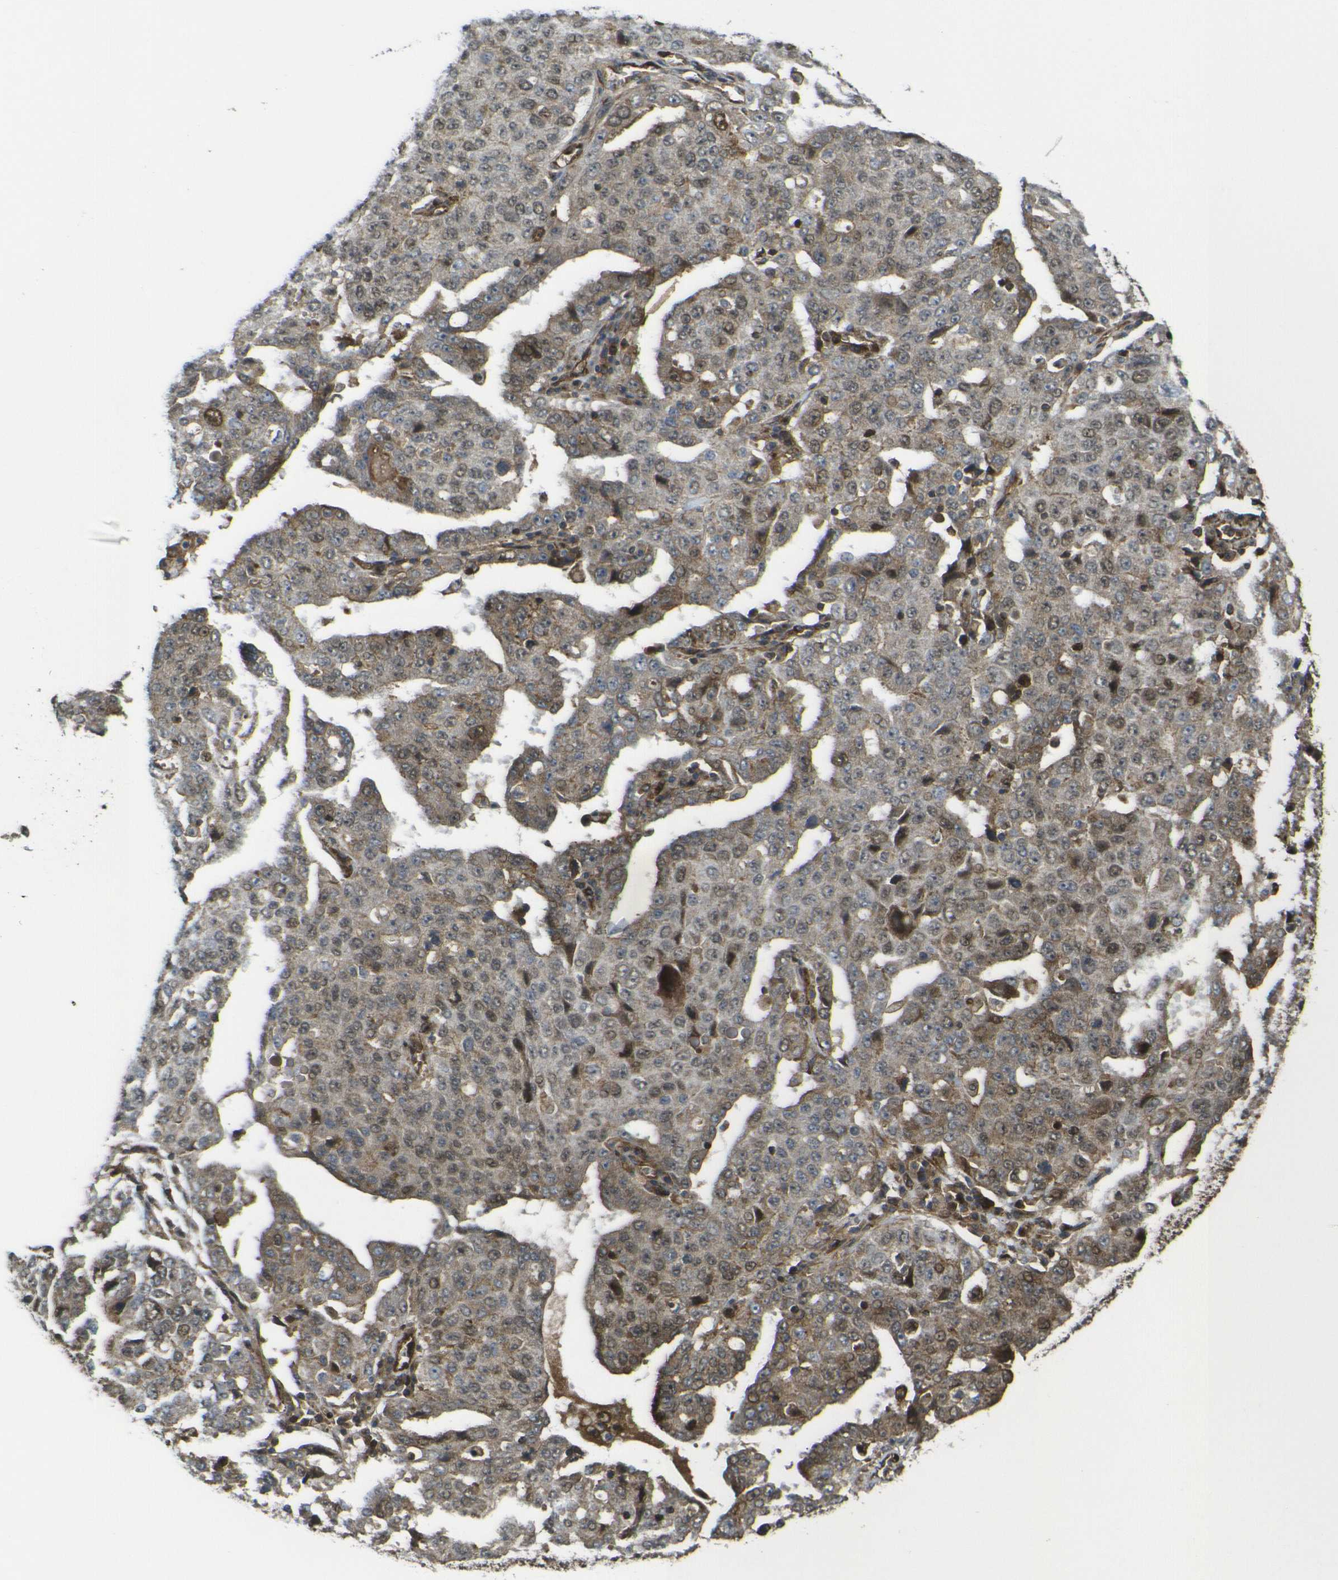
{"staining": {"intensity": "moderate", "quantity": ">75%", "location": "cytoplasmic/membranous,nuclear"}, "tissue": "ovarian cancer", "cell_type": "Tumor cells", "image_type": "cancer", "snomed": [{"axis": "morphology", "description": "Carcinoma, endometroid"}, {"axis": "topography", "description": "Ovary"}], "caption": "The micrograph exhibits staining of ovarian cancer (endometroid carcinoma), revealing moderate cytoplasmic/membranous and nuclear protein expression (brown color) within tumor cells. (DAB (3,3'-diaminobenzidine) IHC, brown staining for protein, blue staining for nuclei).", "gene": "ECE1", "patient": {"sex": "female", "age": 62}}